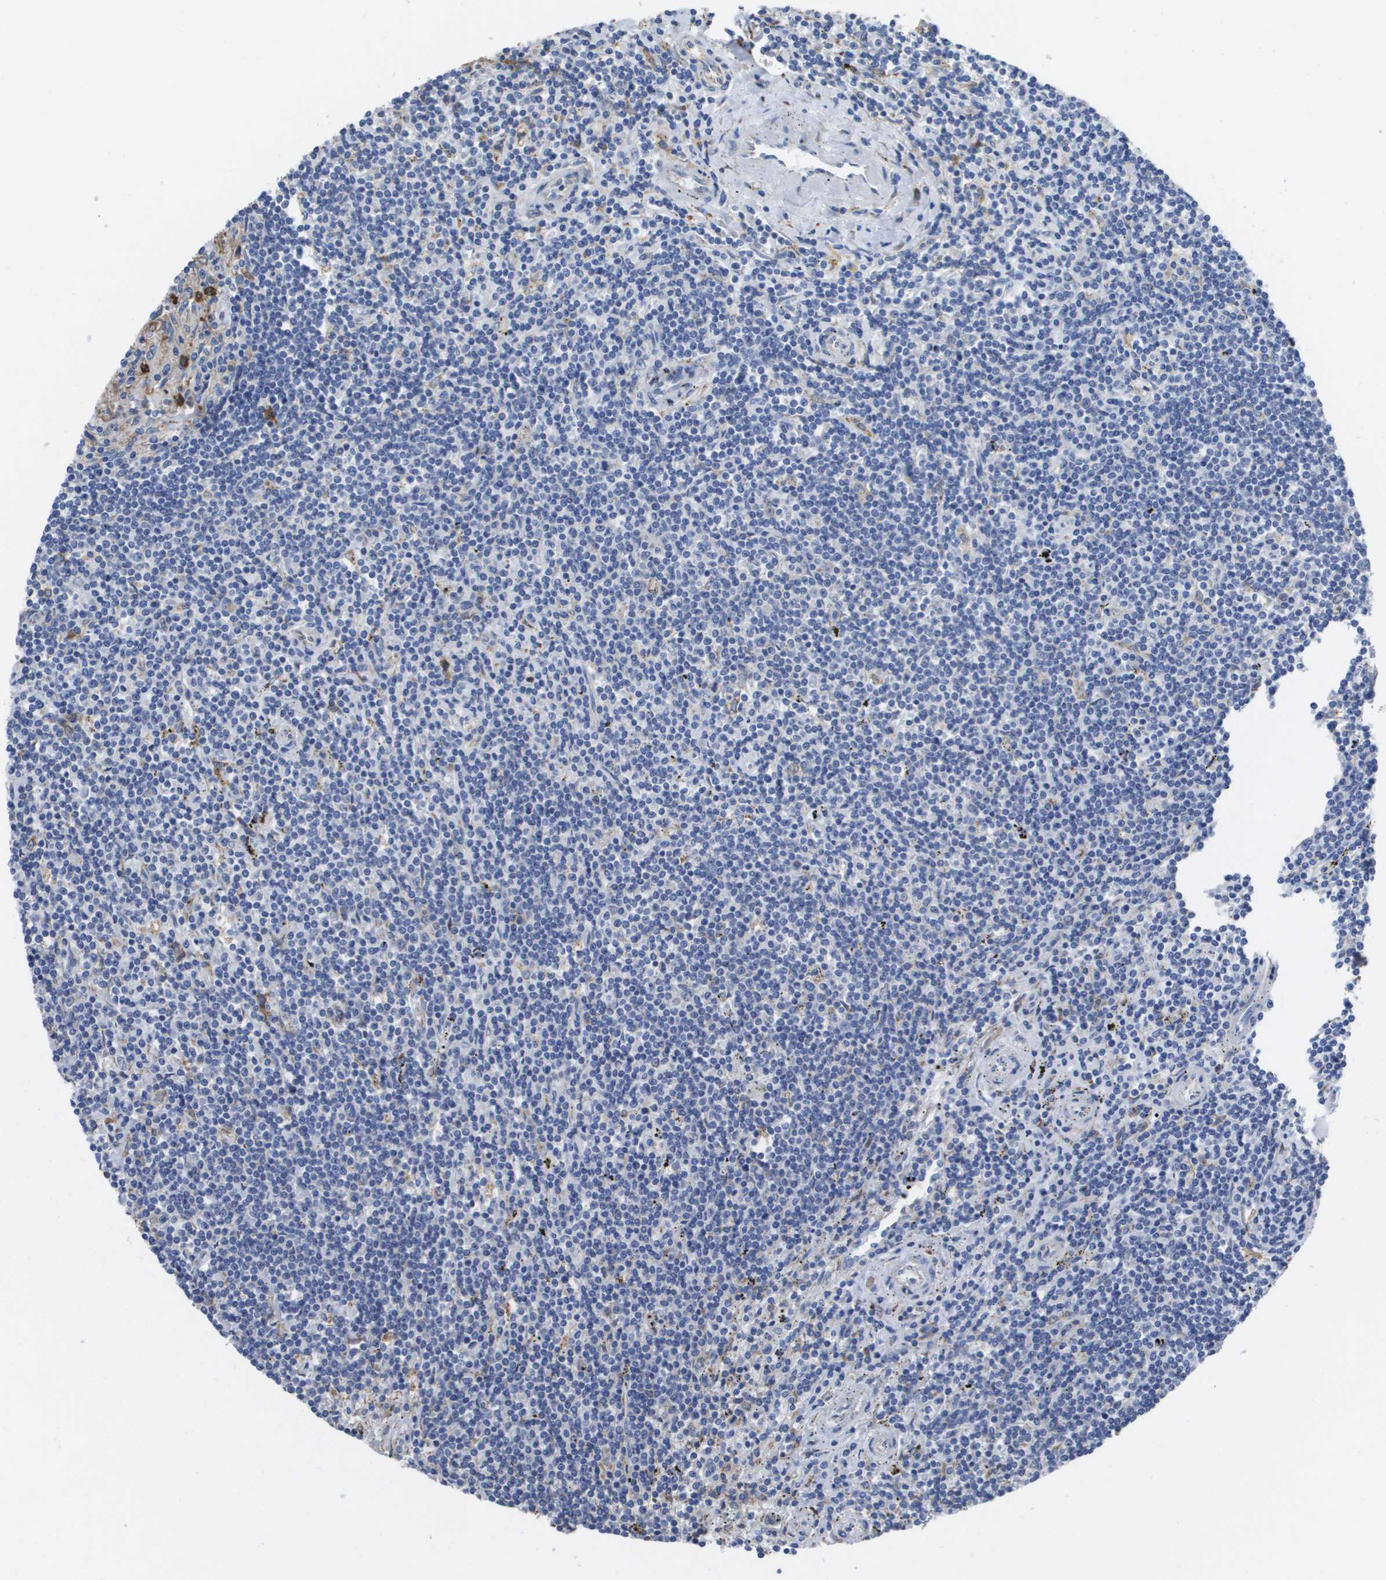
{"staining": {"intensity": "negative", "quantity": "none", "location": "none"}, "tissue": "lymphoma", "cell_type": "Tumor cells", "image_type": "cancer", "snomed": [{"axis": "morphology", "description": "Malignant lymphoma, non-Hodgkin's type, Low grade"}, {"axis": "topography", "description": "Spleen"}], "caption": "Immunohistochemical staining of human lymphoma shows no significant positivity in tumor cells.", "gene": "SDR42E1", "patient": {"sex": "male", "age": 76}}